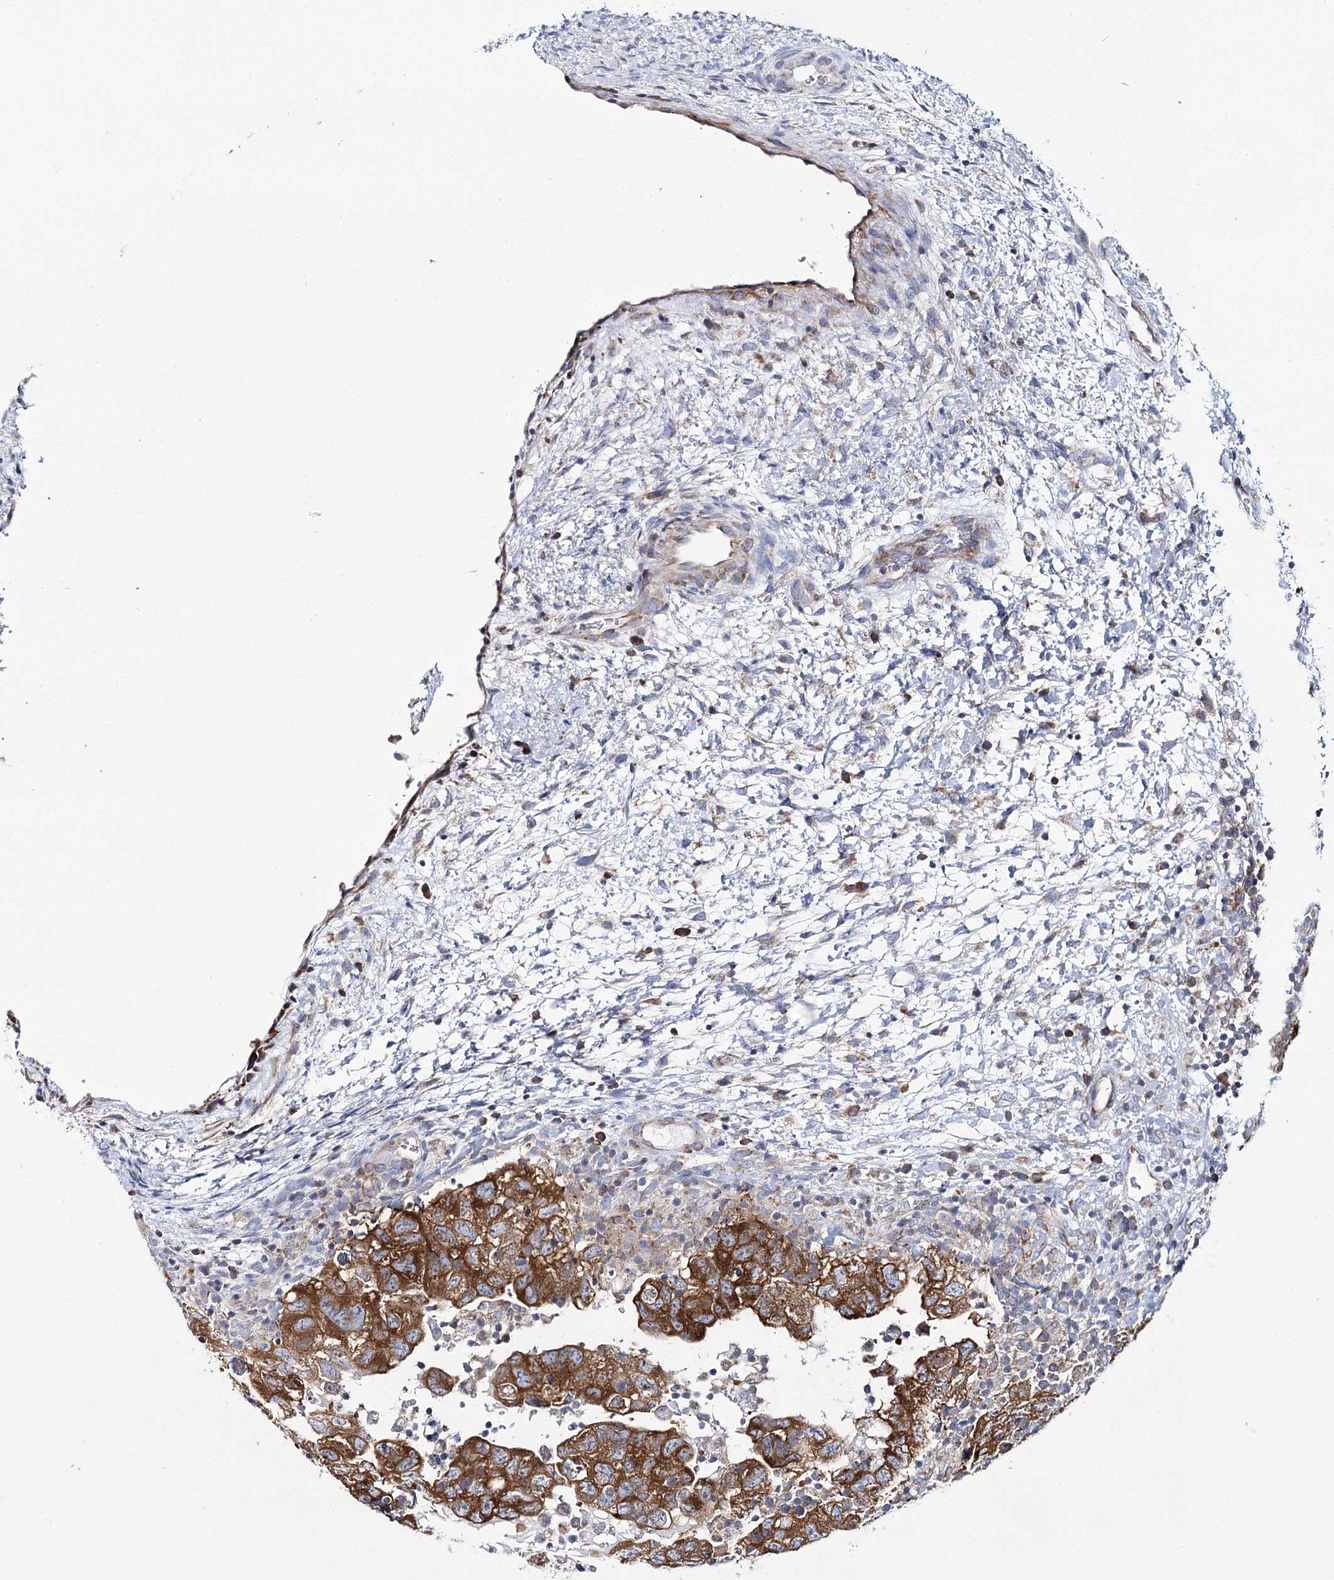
{"staining": {"intensity": "strong", "quantity": ">75%", "location": "cytoplasmic/membranous"}, "tissue": "testis cancer", "cell_type": "Tumor cells", "image_type": "cancer", "snomed": [{"axis": "morphology", "description": "Carcinoma, Embryonal, NOS"}, {"axis": "topography", "description": "Testis"}], "caption": "A brown stain shows strong cytoplasmic/membranous staining of a protein in human embryonal carcinoma (testis) tumor cells.", "gene": "THUMPD3", "patient": {"sex": "male", "age": 37}}